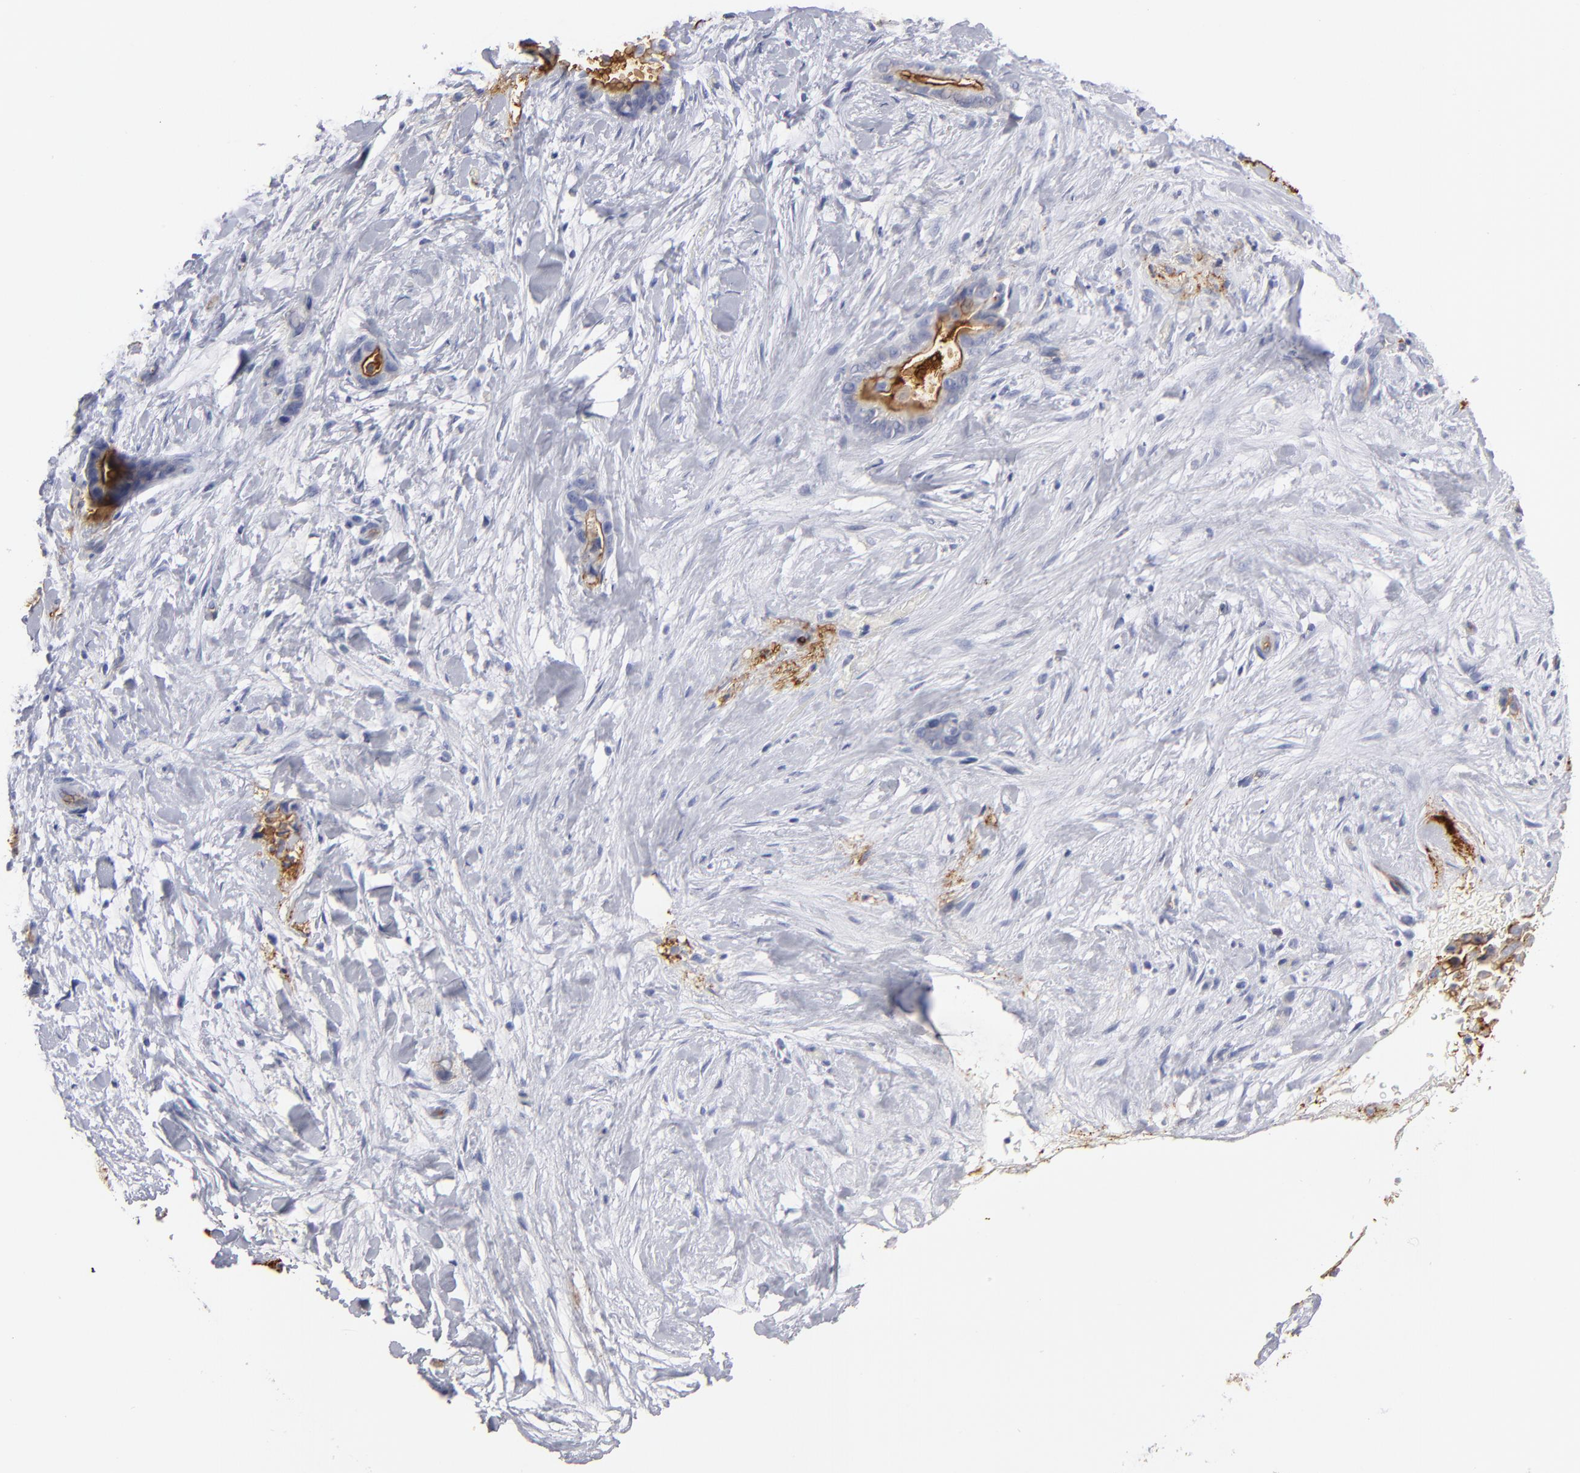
{"staining": {"intensity": "moderate", "quantity": "<25%", "location": "cytoplasmic/membranous"}, "tissue": "liver cancer", "cell_type": "Tumor cells", "image_type": "cancer", "snomed": [{"axis": "morphology", "description": "Cholangiocarcinoma"}, {"axis": "topography", "description": "Liver"}], "caption": "Human liver cancer (cholangiocarcinoma) stained with a brown dye exhibits moderate cytoplasmic/membranous positive positivity in approximately <25% of tumor cells.", "gene": "TM4SF1", "patient": {"sex": "female", "age": 55}}